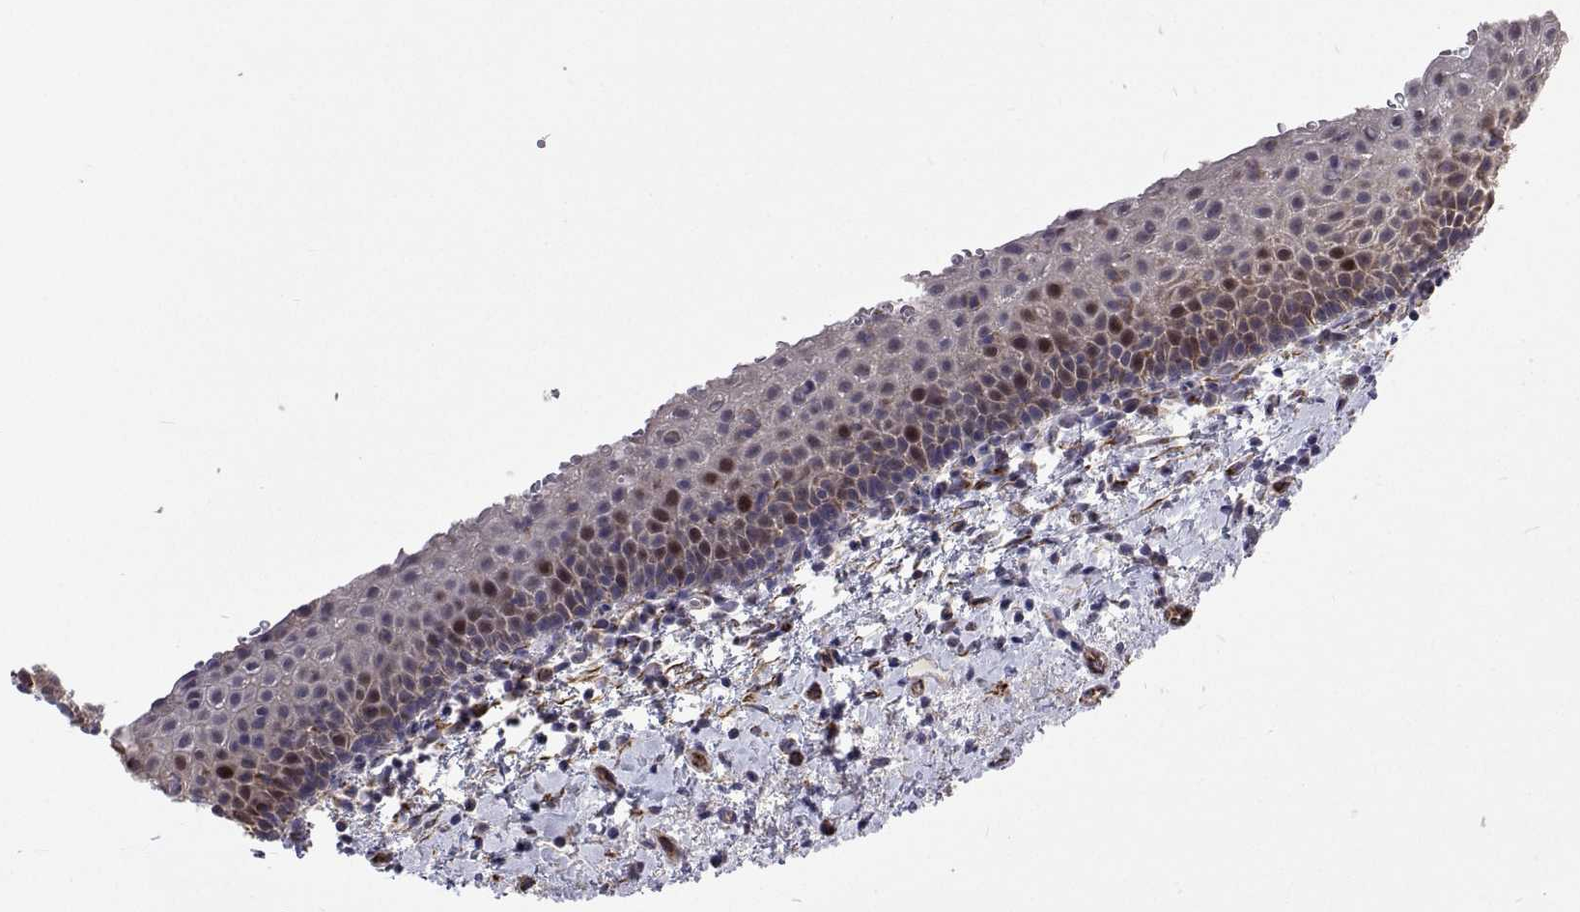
{"staining": {"intensity": "moderate", "quantity": "<25%", "location": "nuclear"}, "tissue": "vagina", "cell_type": "Squamous epithelial cells", "image_type": "normal", "snomed": [{"axis": "morphology", "description": "Normal tissue, NOS"}, {"axis": "topography", "description": "Vagina"}], "caption": "IHC staining of benign vagina, which displays low levels of moderate nuclear expression in approximately <25% of squamous epithelial cells indicating moderate nuclear protein positivity. The staining was performed using DAB (brown) for protein detection and nuclei were counterstained in hematoxylin (blue).", "gene": "DHTKD1", "patient": {"sex": "female", "age": 61}}